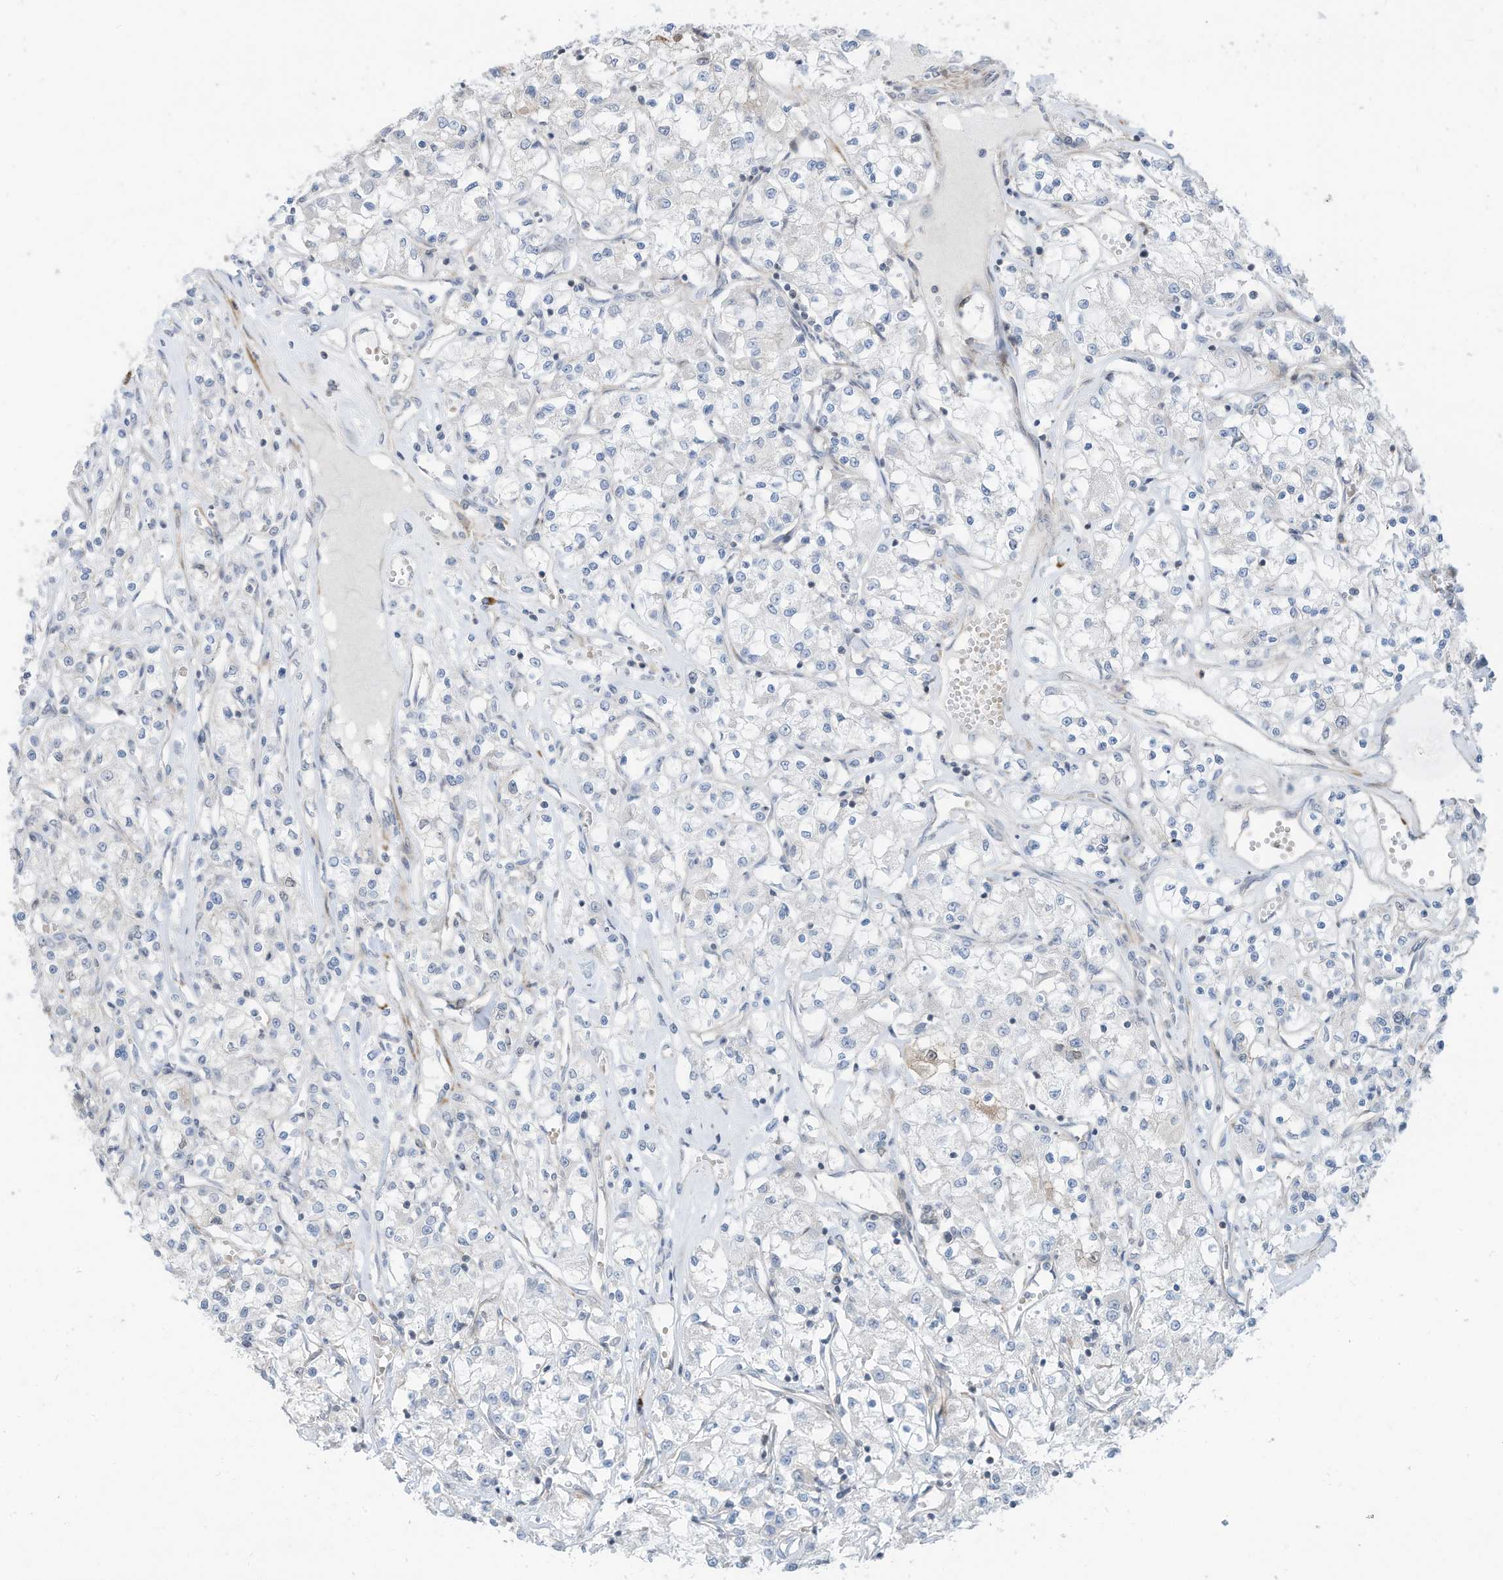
{"staining": {"intensity": "negative", "quantity": "none", "location": "none"}, "tissue": "renal cancer", "cell_type": "Tumor cells", "image_type": "cancer", "snomed": [{"axis": "morphology", "description": "Adenocarcinoma, NOS"}, {"axis": "topography", "description": "Kidney"}], "caption": "Tumor cells are negative for brown protein staining in renal cancer (adenocarcinoma).", "gene": "GPATCH3", "patient": {"sex": "female", "age": 59}}